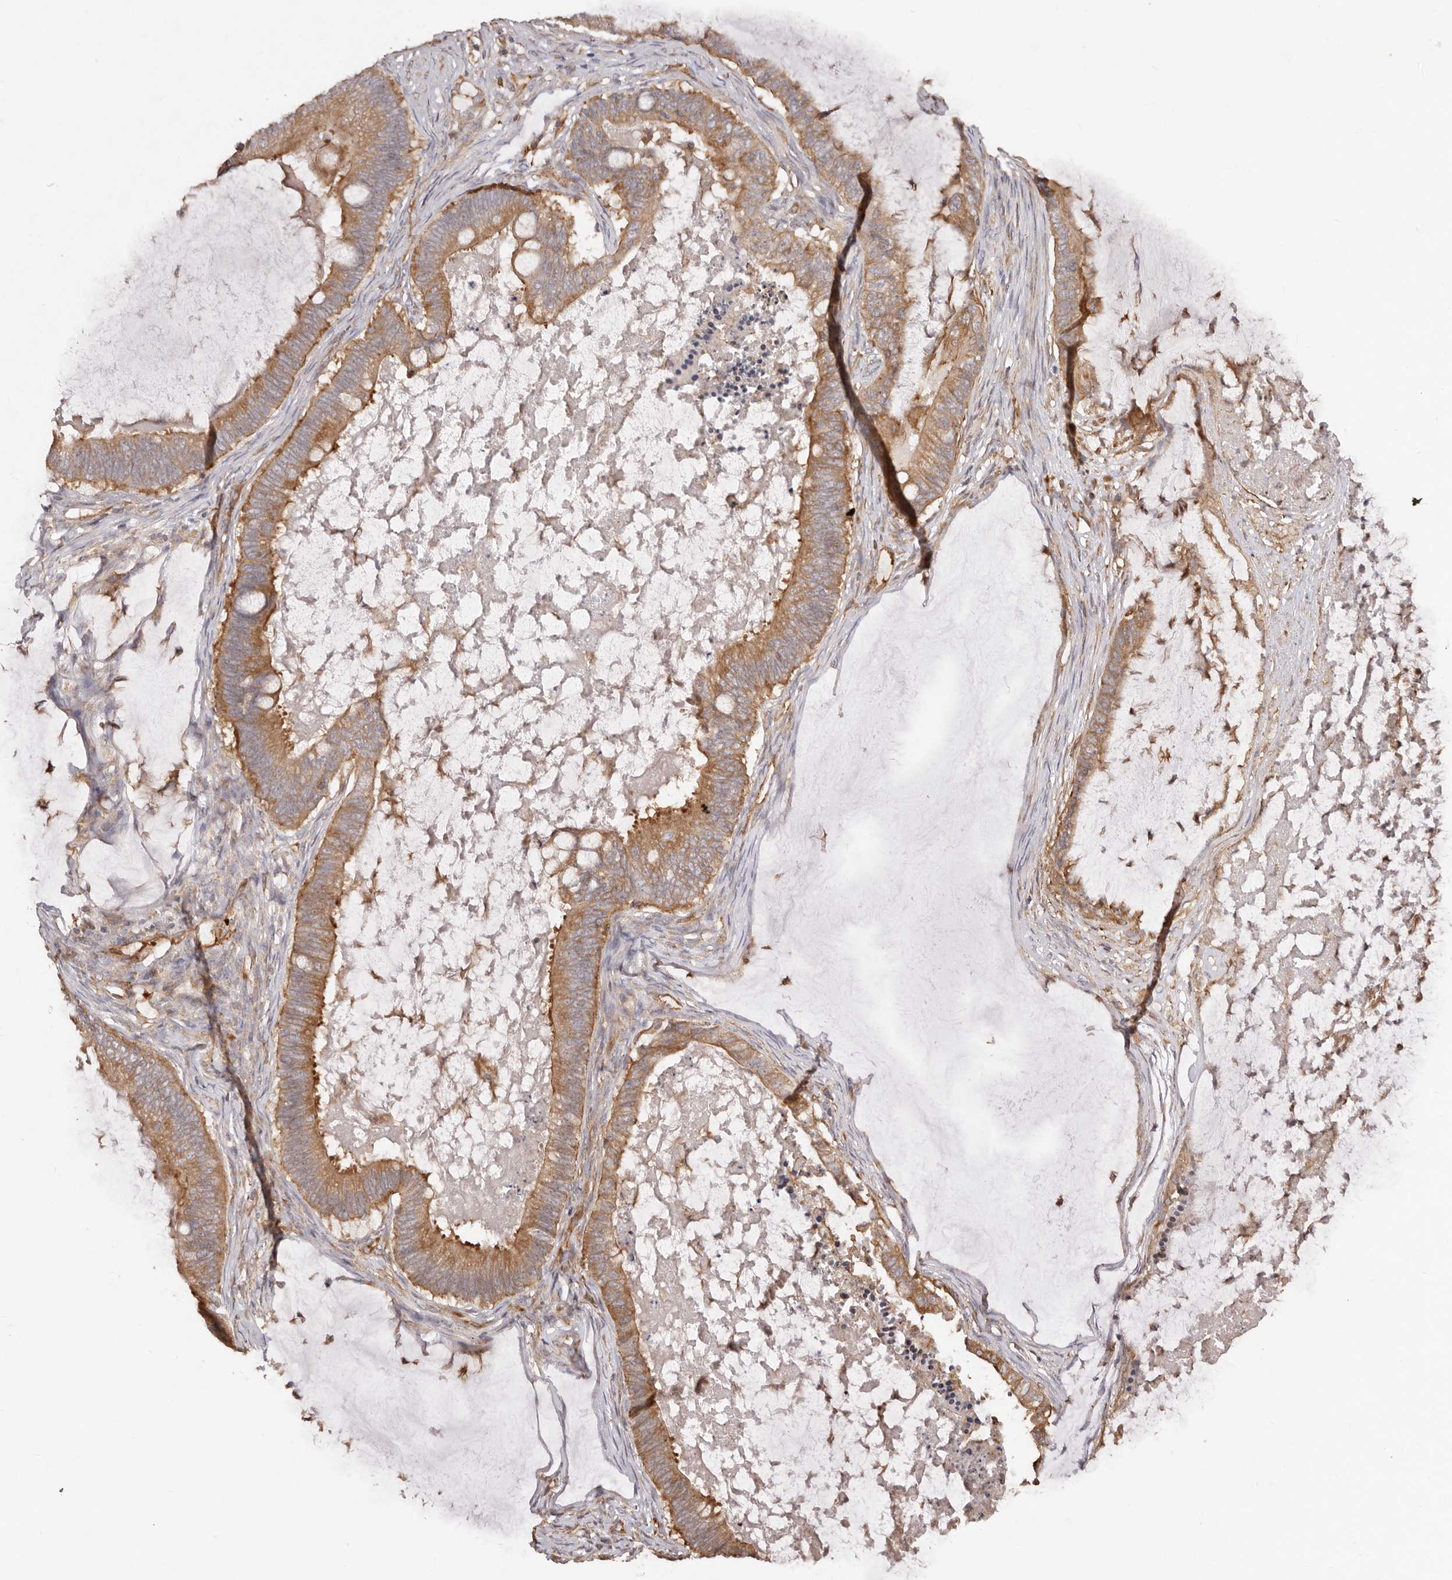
{"staining": {"intensity": "strong", "quantity": ">75%", "location": "cytoplasmic/membranous"}, "tissue": "ovarian cancer", "cell_type": "Tumor cells", "image_type": "cancer", "snomed": [{"axis": "morphology", "description": "Cystadenocarcinoma, mucinous, NOS"}, {"axis": "topography", "description": "Ovary"}], "caption": "IHC histopathology image of neoplastic tissue: ovarian cancer (mucinous cystadenocarcinoma) stained using IHC demonstrates high levels of strong protein expression localized specifically in the cytoplasmic/membranous of tumor cells, appearing as a cytoplasmic/membranous brown color.", "gene": "RPS6", "patient": {"sex": "female", "age": 61}}